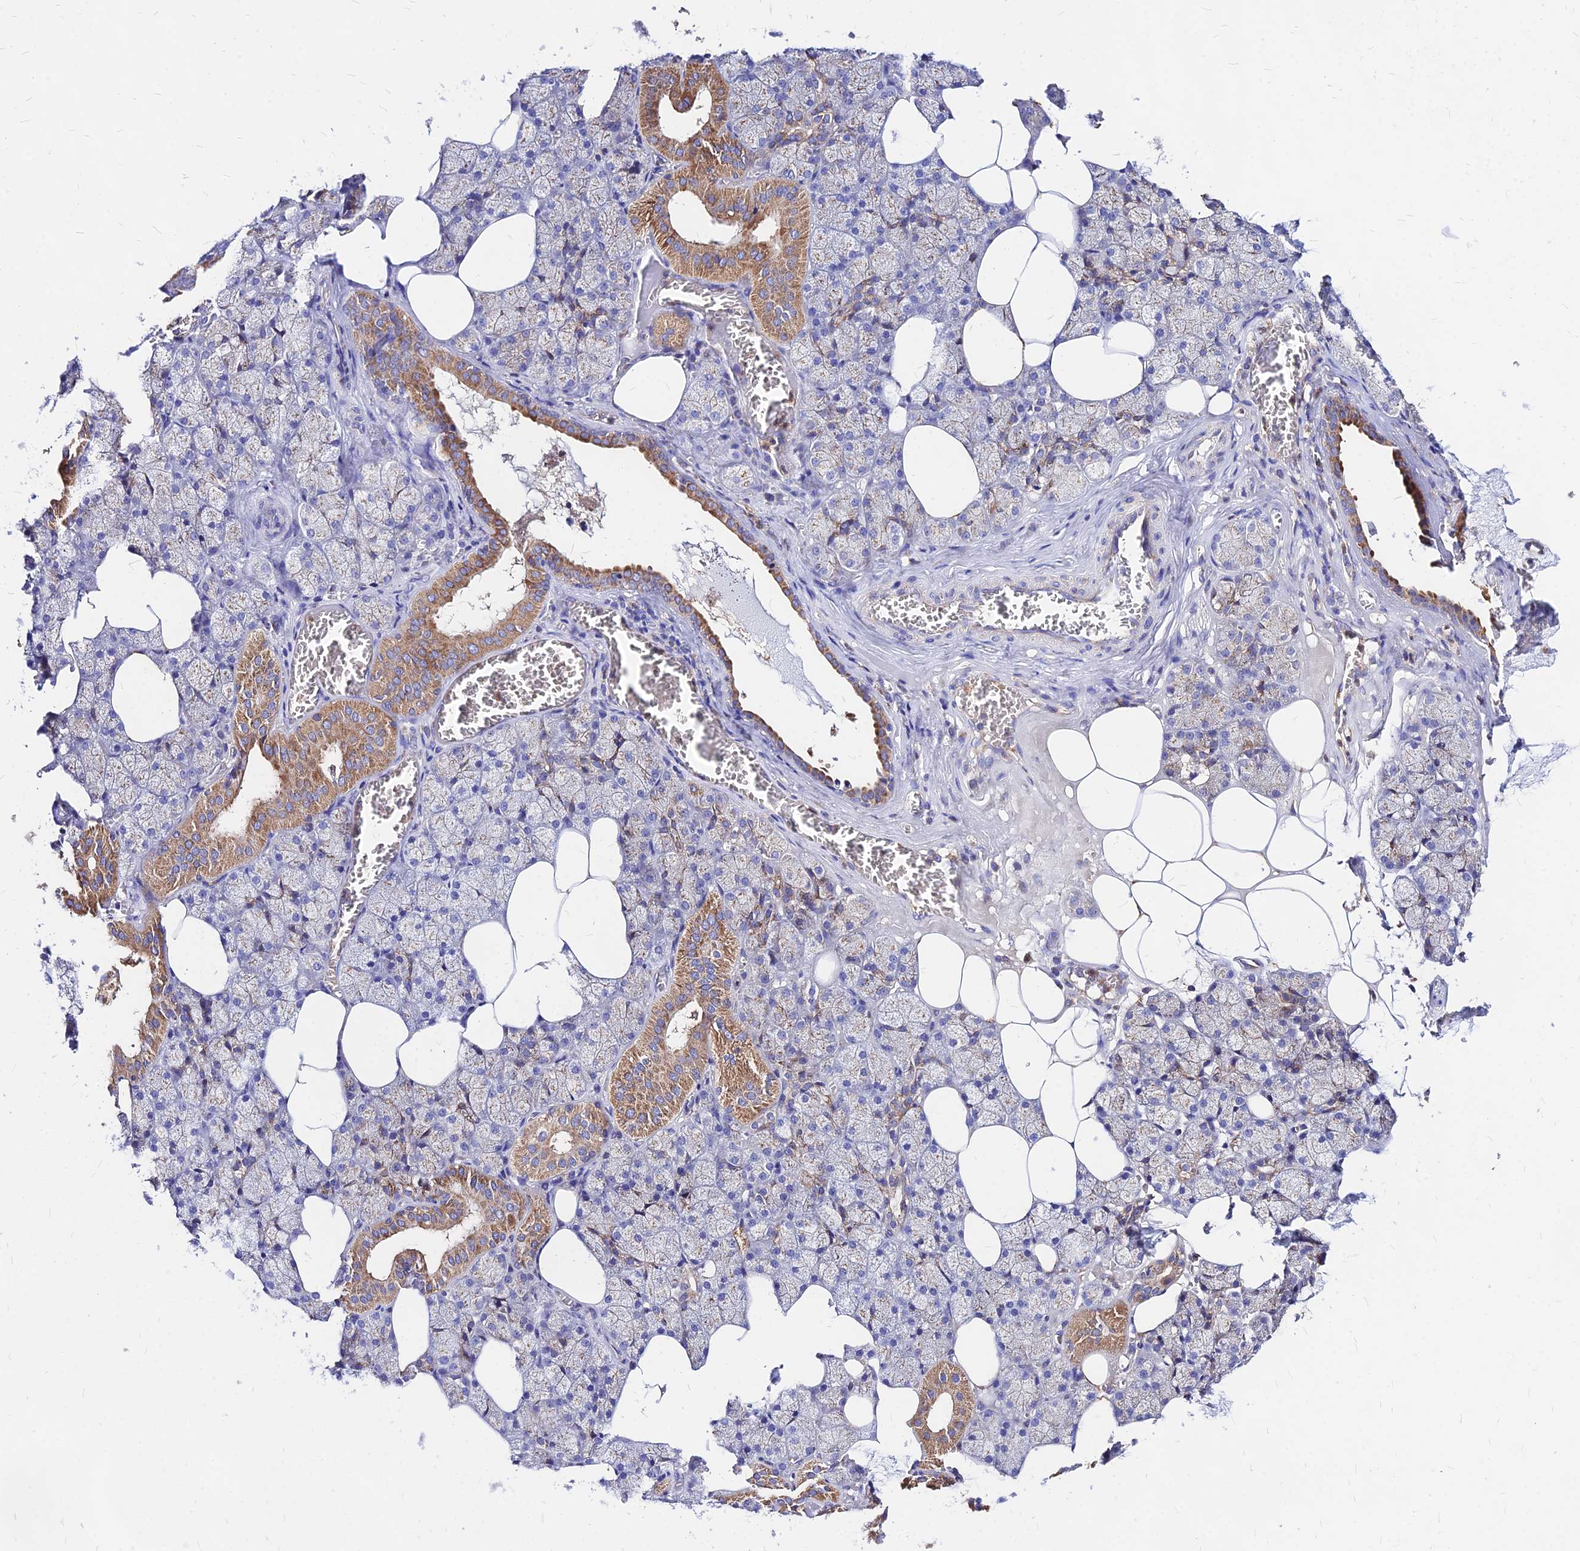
{"staining": {"intensity": "moderate", "quantity": "25%-75%", "location": "cytoplasmic/membranous"}, "tissue": "salivary gland", "cell_type": "Glandular cells", "image_type": "normal", "snomed": [{"axis": "morphology", "description": "Normal tissue, NOS"}, {"axis": "topography", "description": "Salivary gland"}], "caption": "Immunohistochemical staining of benign salivary gland demonstrates moderate cytoplasmic/membranous protein expression in approximately 25%-75% of glandular cells.", "gene": "MRPL3", "patient": {"sex": "male", "age": 62}}